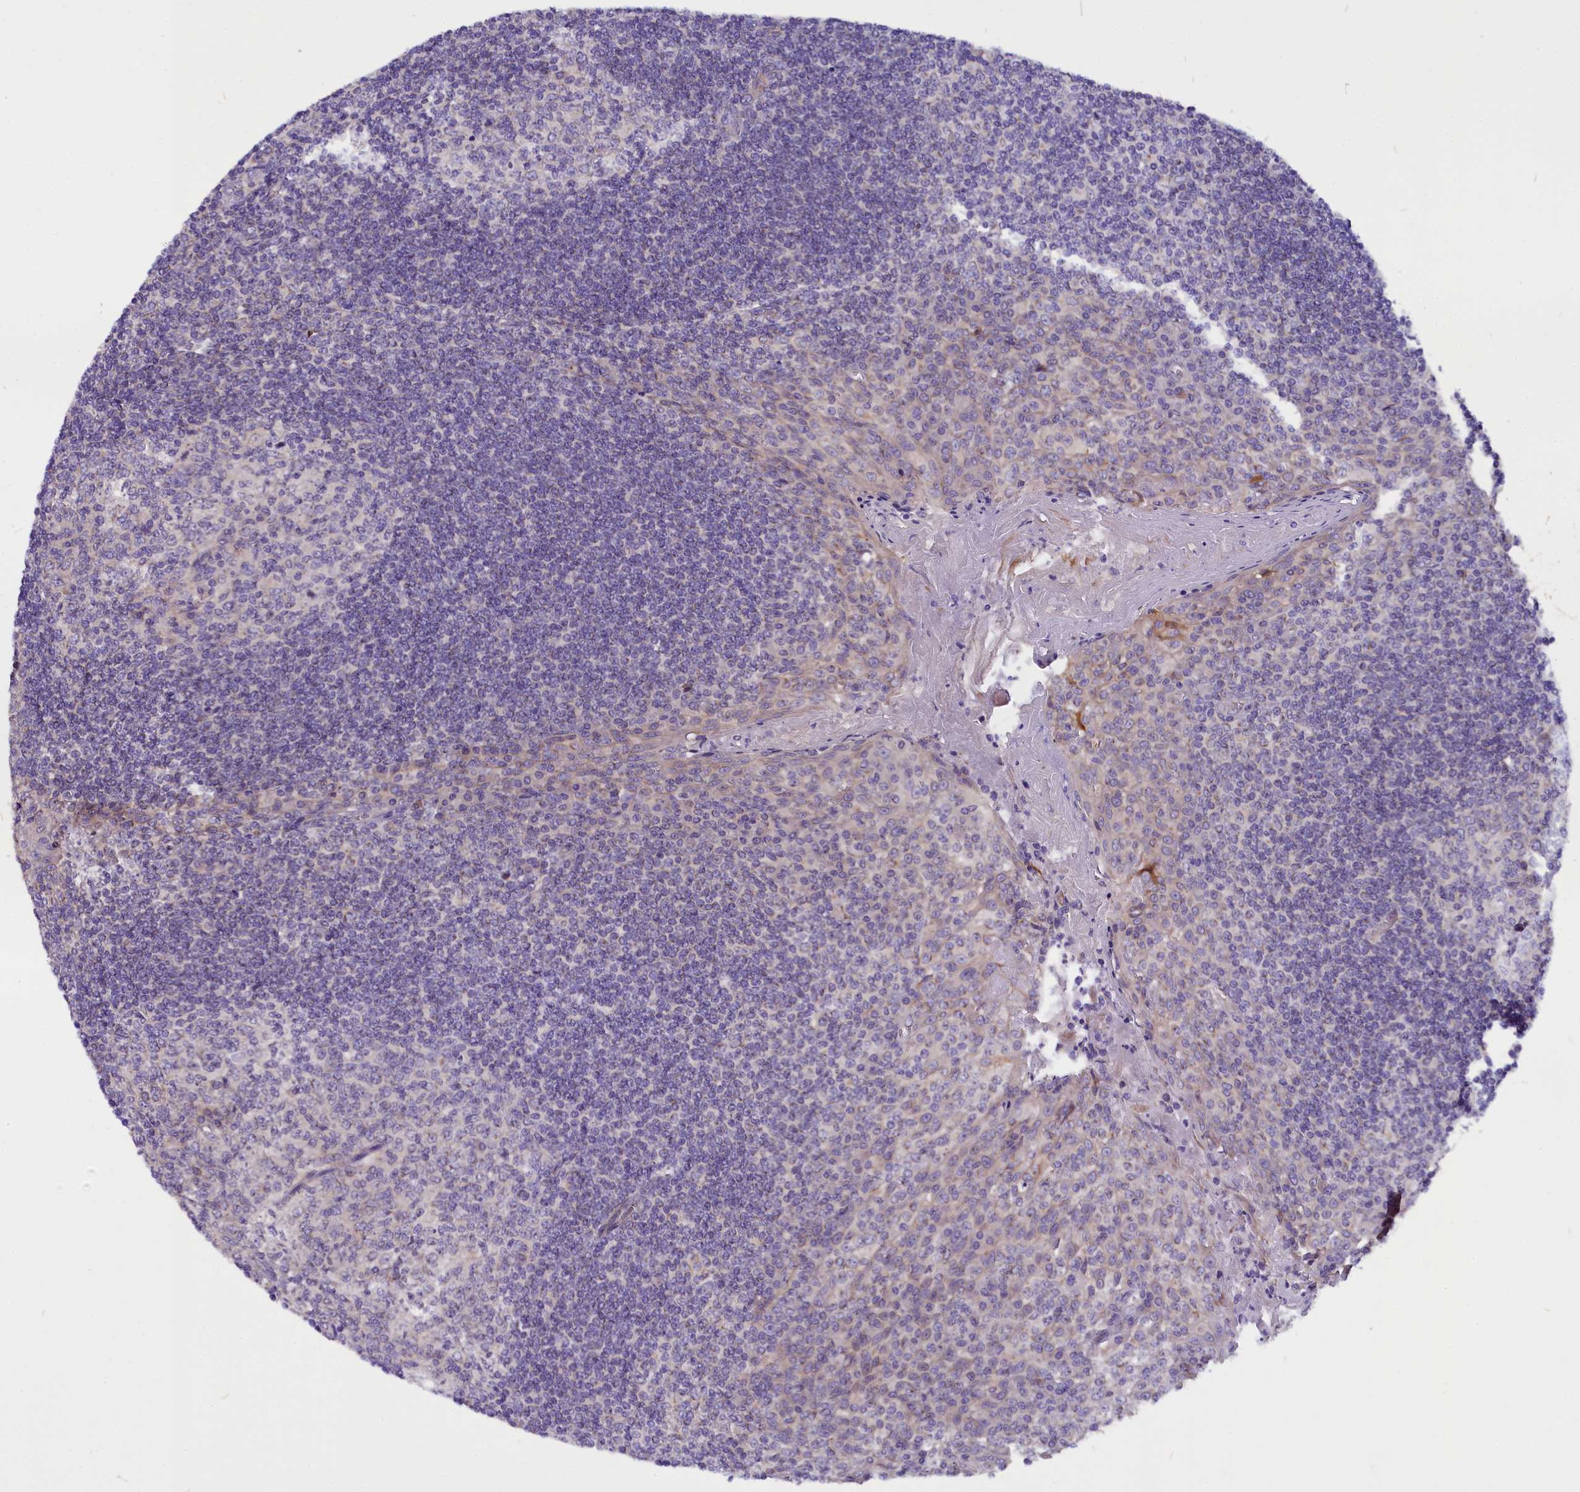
{"staining": {"intensity": "negative", "quantity": "none", "location": "none"}, "tissue": "tonsil", "cell_type": "Germinal center cells", "image_type": "normal", "snomed": [{"axis": "morphology", "description": "Normal tissue, NOS"}, {"axis": "topography", "description": "Tonsil"}], "caption": "Germinal center cells show no significant protein positivity in benign tonsil.", "gene": "CEP170", "patient": {"sex": "male", "age": 27}}